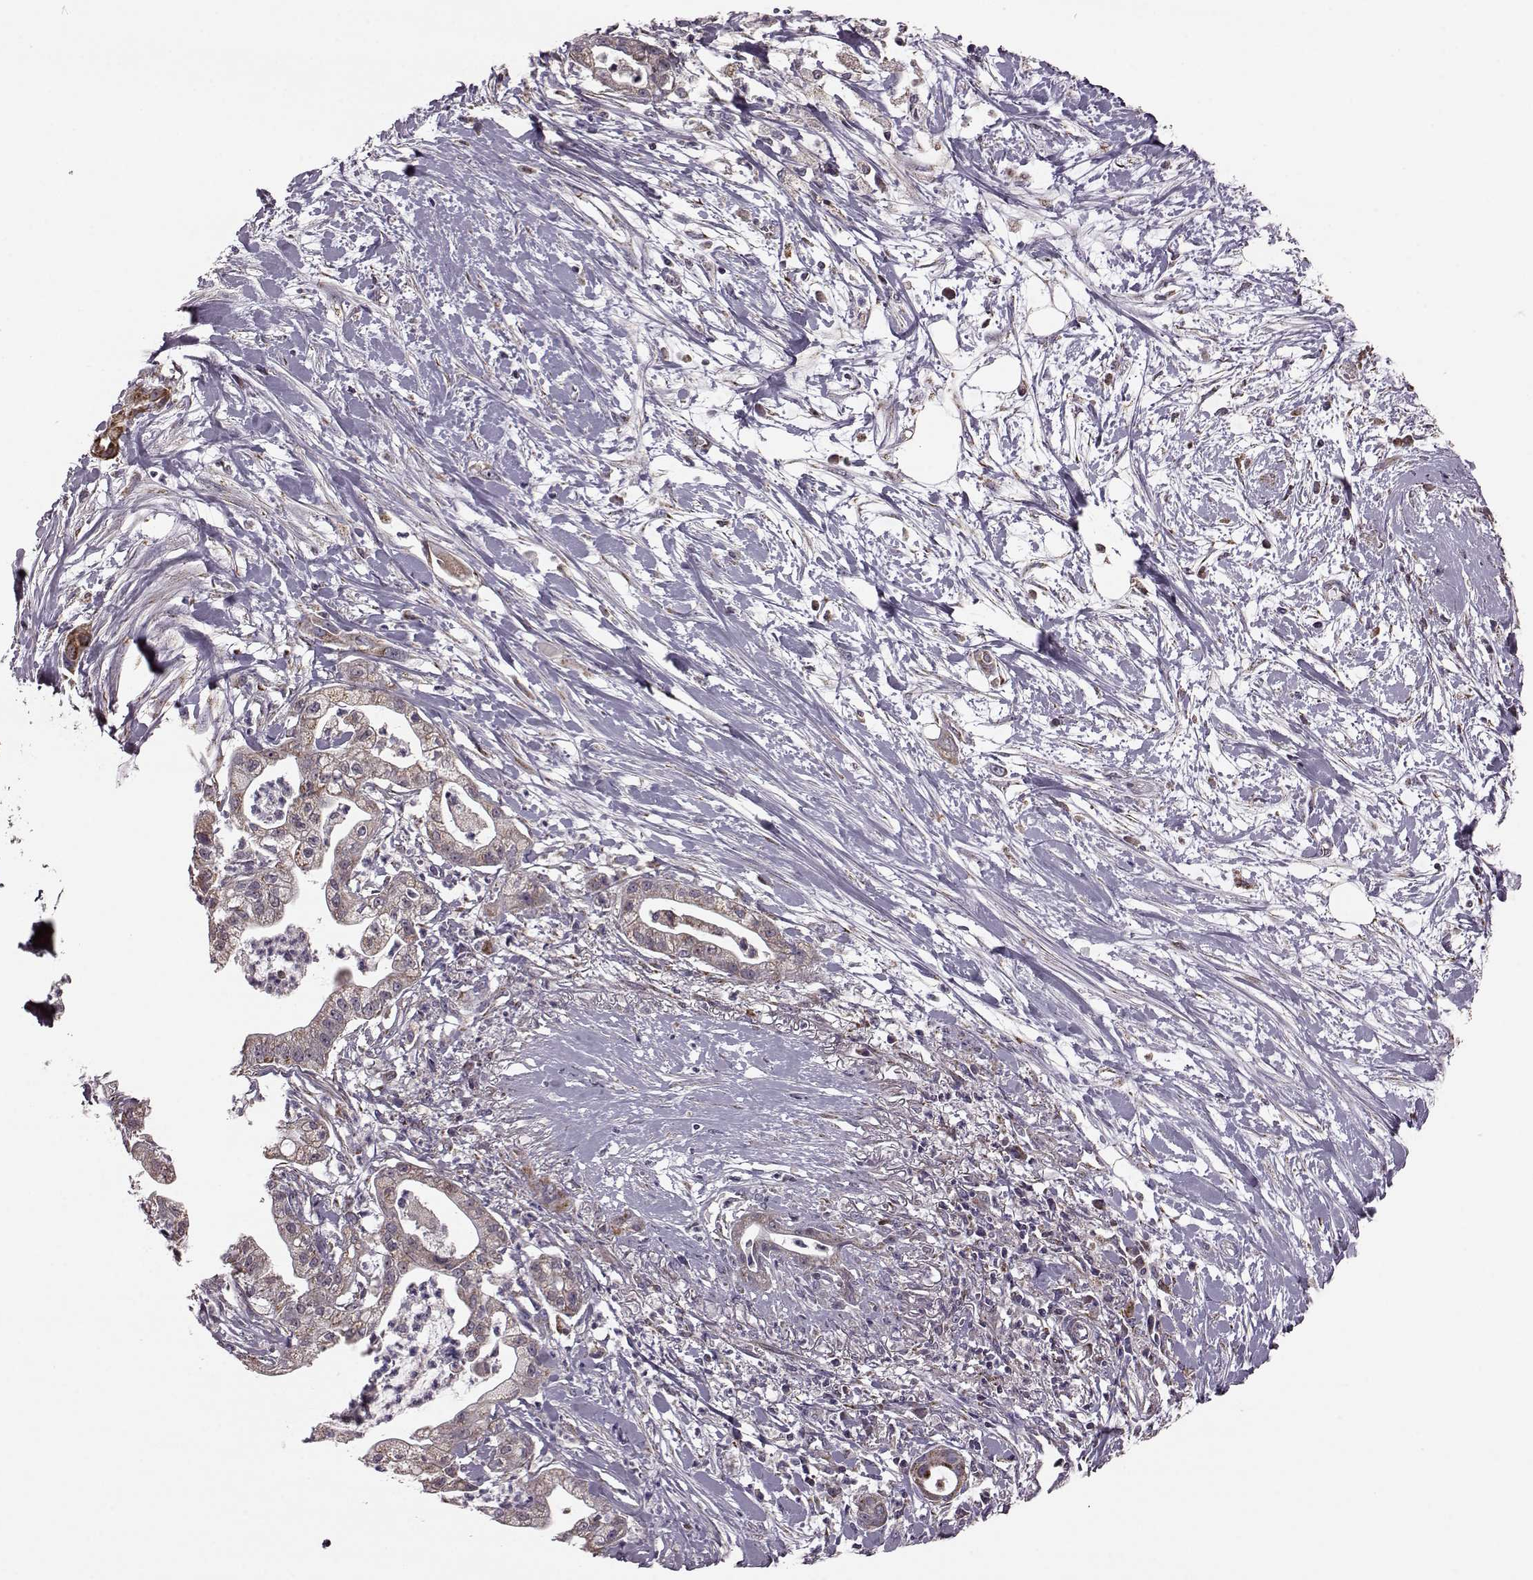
{"staining": {"intensity": "weak", "quantity": ">75%", "location": "cytoplasmic/membranous"}, "tissue": "pancreatic cancer", "cell_type": "Tumor cells", "image_type": "cancer", "snomed": [{"axis": "morphology", "description": "Normal tissue, NOS"}, {"axis": "morphology", "description": "Adenocarcinoma, NOS"}, {"axis": "topography", "description": "Lymph node"}, {"axis": "topography", "description": "Pancreas"}], "caption": "Human pancreatic cancer stained with a protein marker displays weak staining in tumor cells.", "gene": "PUDP", "patient": {"sex": "female", "age": 58}}